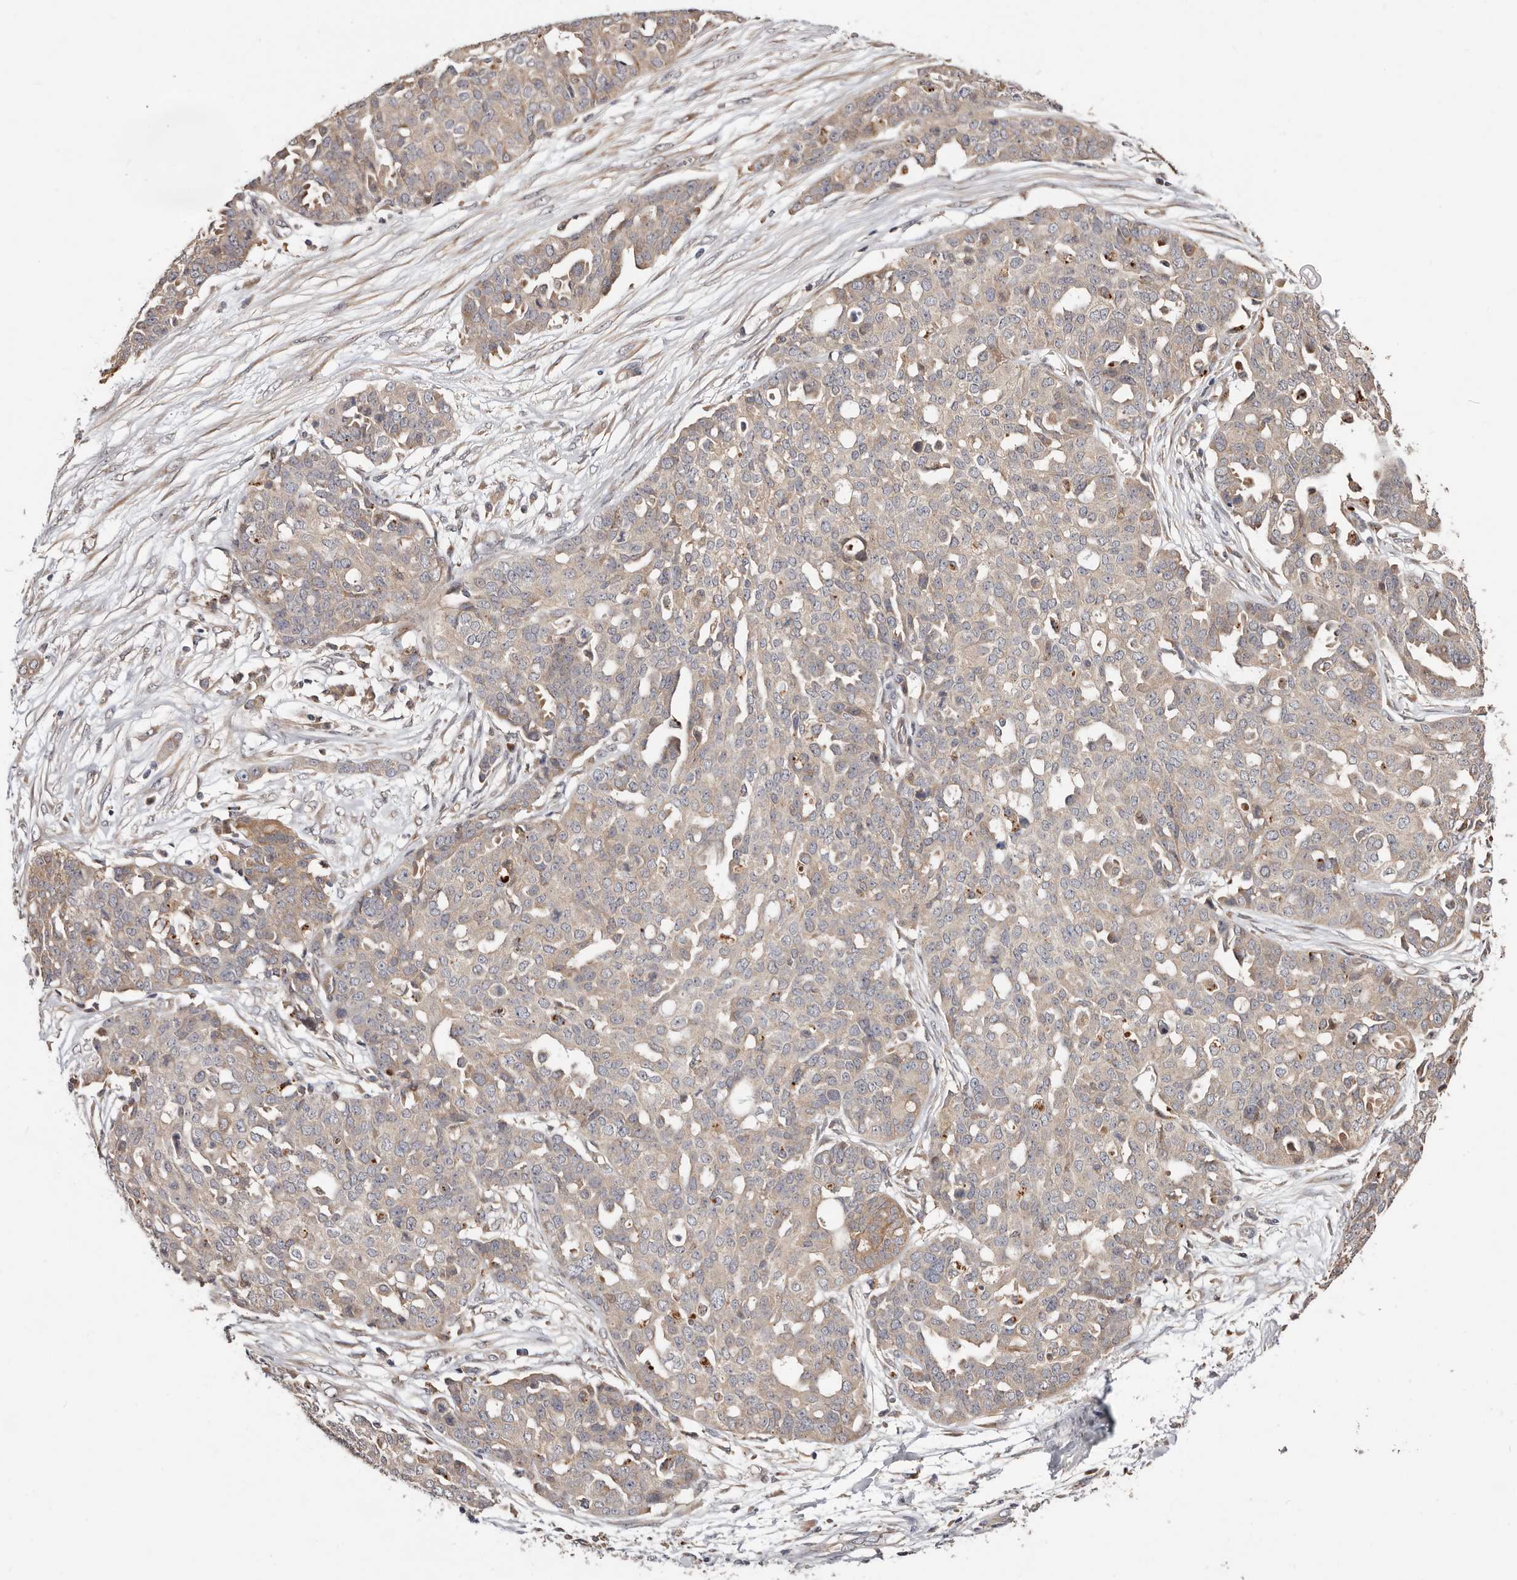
{"staining": {"intensity": "moderate", "quantity": "<25%", "location": "cytoplasmic/membranous"}, "tissue": "ovarian cancer", "cell_type": "Tumor cells", "image_type": "cancer", "snomed": [{"axis": "morphology", "description": "Cystadenocarcinoma, serous, NOS"}, {"axis": "topography", "description": "Soft tissue"}, {"axis": "topography", "description": "Ovary"}], "caption": "High-magnification brightfield microscopy of ovarian cancer (serous cystadenocarcinoma) stained with DAB (brown) and counterstained with hematoxylin (blue). tumor cells exhibit moderate cytoplasmic/membranous positivity is identified in approximately<25% of cells.", "gene": "USP33", "patient": {"sex": "female", "age": 57}}